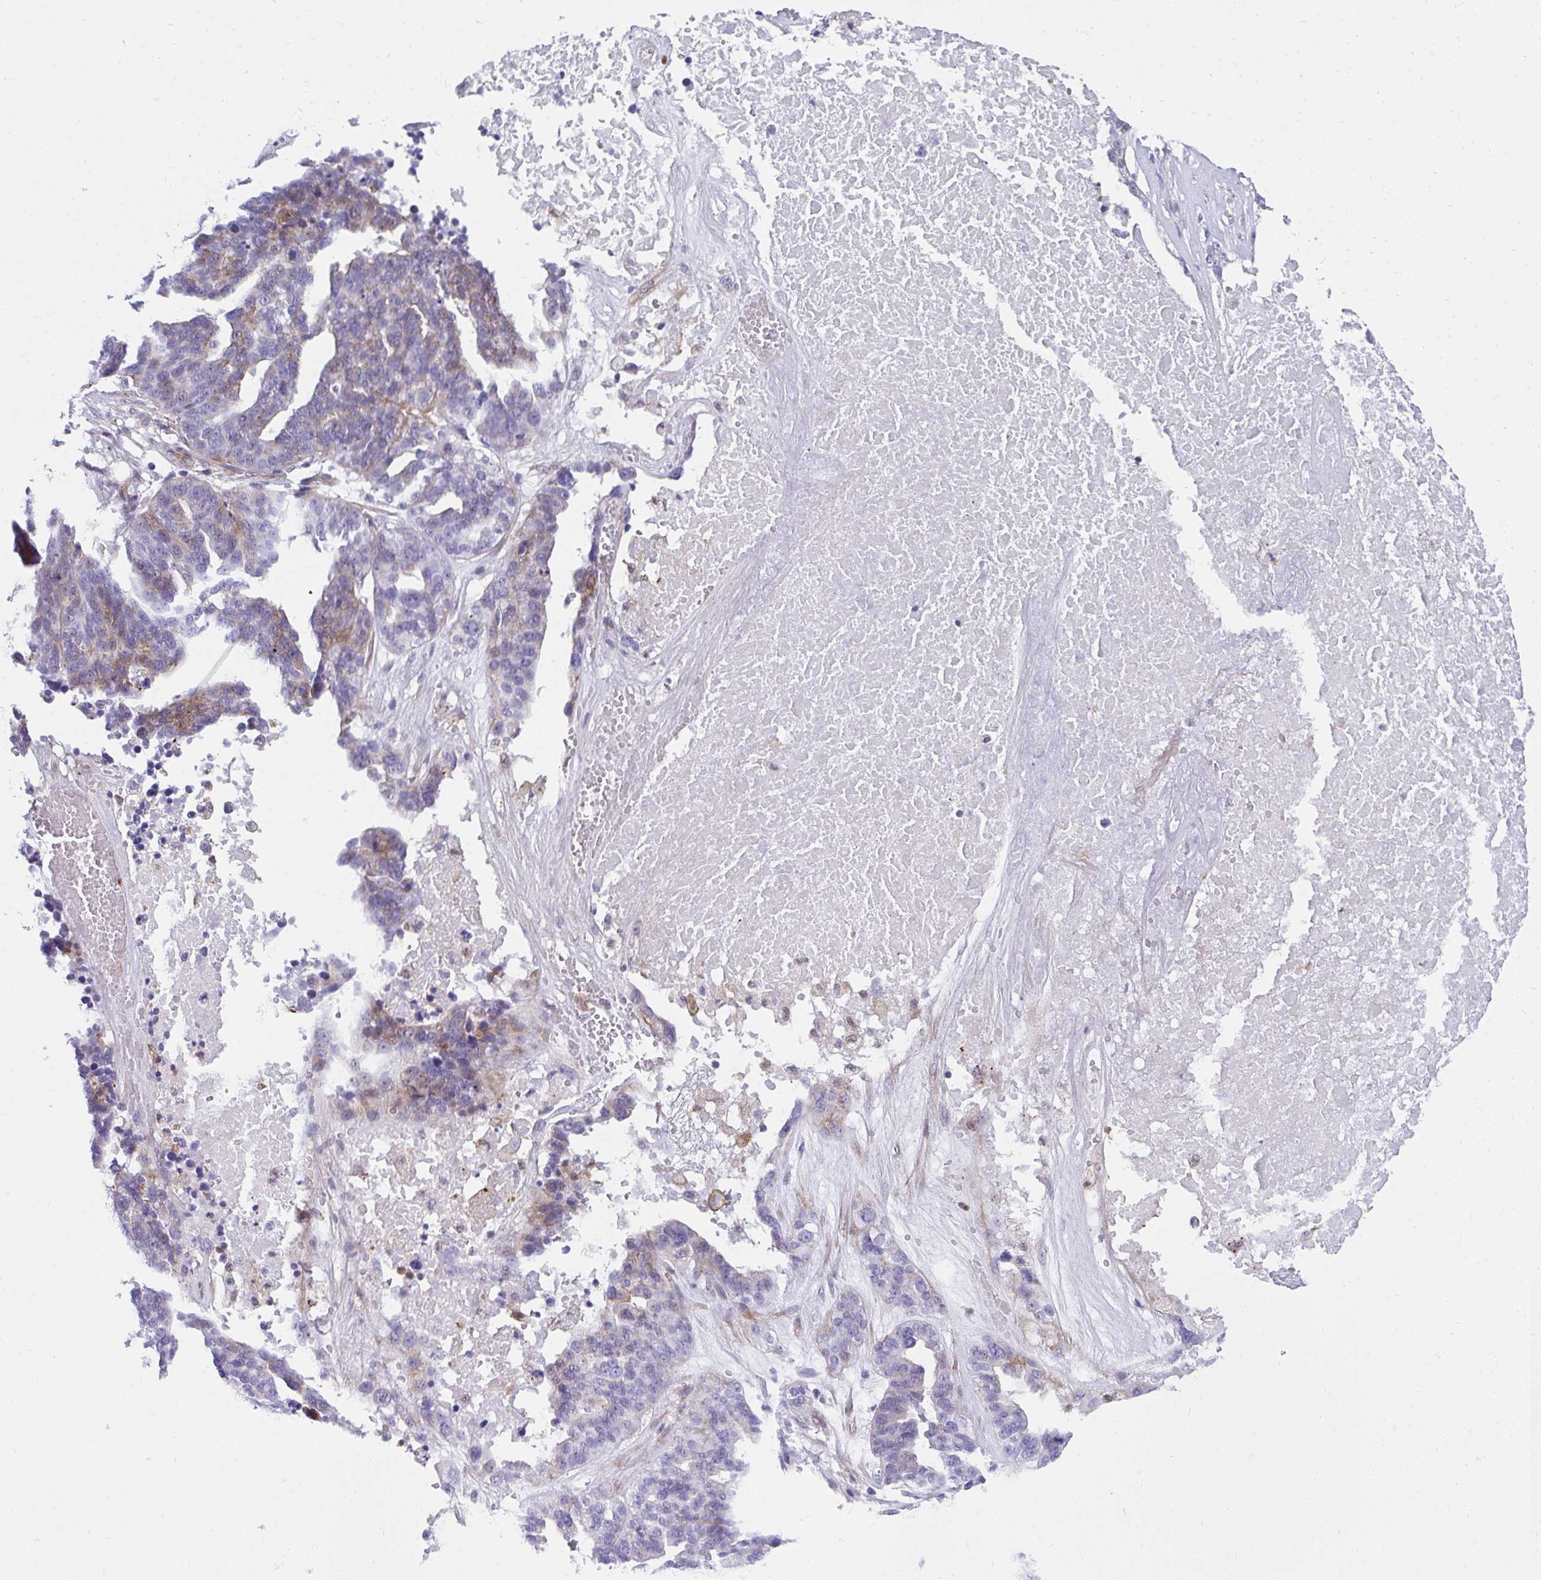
{"staining": {"intensity": "weak", "quantity": "<25%", "location": "cytoplasmic/membranous"}, "tissue": "ovarian cancer", "cell_type": "Tumor cells", "image_type": "cancer", "snomed": [{"axis": "morphology", "description": "Cystadenocarcinoma, serous, NOS"}, {"axis": "topography", "description": "Ovary"}], "caption": "A high-resolution photomicrograph shows IHC staining of ovarian cancer (serous cystadenocarcinoma), which shows no significant expression in tumor cells.", "gene": "CSTB", "patient": {"sex": "female", "age": 59}}